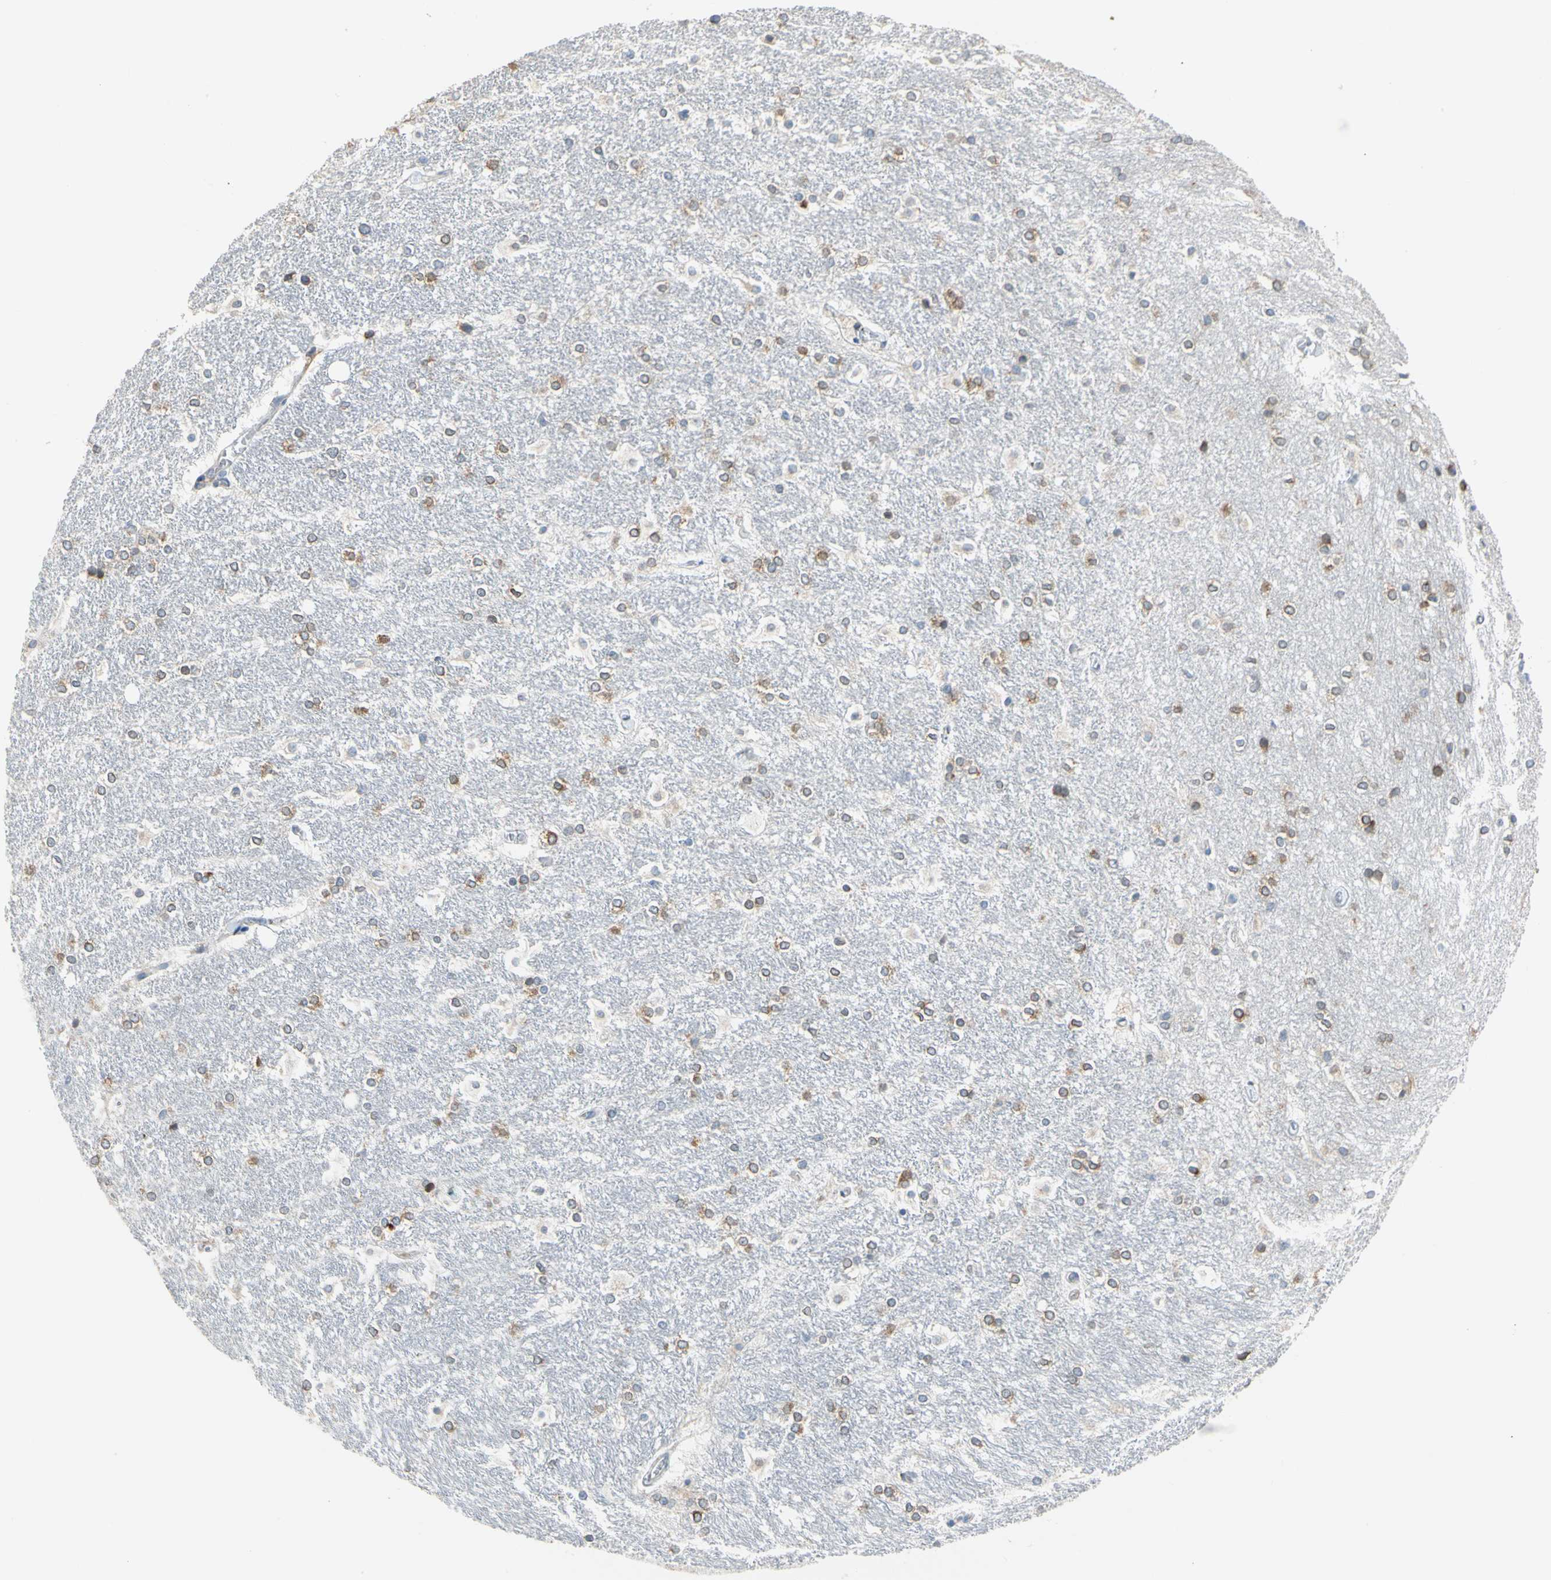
{"staining": {"intensity": "moderate", "quantity": "25%-75%", "location": "cytoplasmic/membranous"}, "tissue": "hippocampus", "cell_type": "Glial cells", "image_type": "normal", "snomed": [{"axis": "morphology", "description": "Normal tissue, NOS"}, {"axis": "topography", "description": "Hippocampus"}], "caption": "Glial cells show medium levels of moderate cytoplasmic/membranous staining in about 25%-75% of cells in benign human hippocampus. (Brightfield microscopy of DAB IHC at high magnification).", "gene": "NUCB1", "patient": {"sex": "female", "age": 19}}